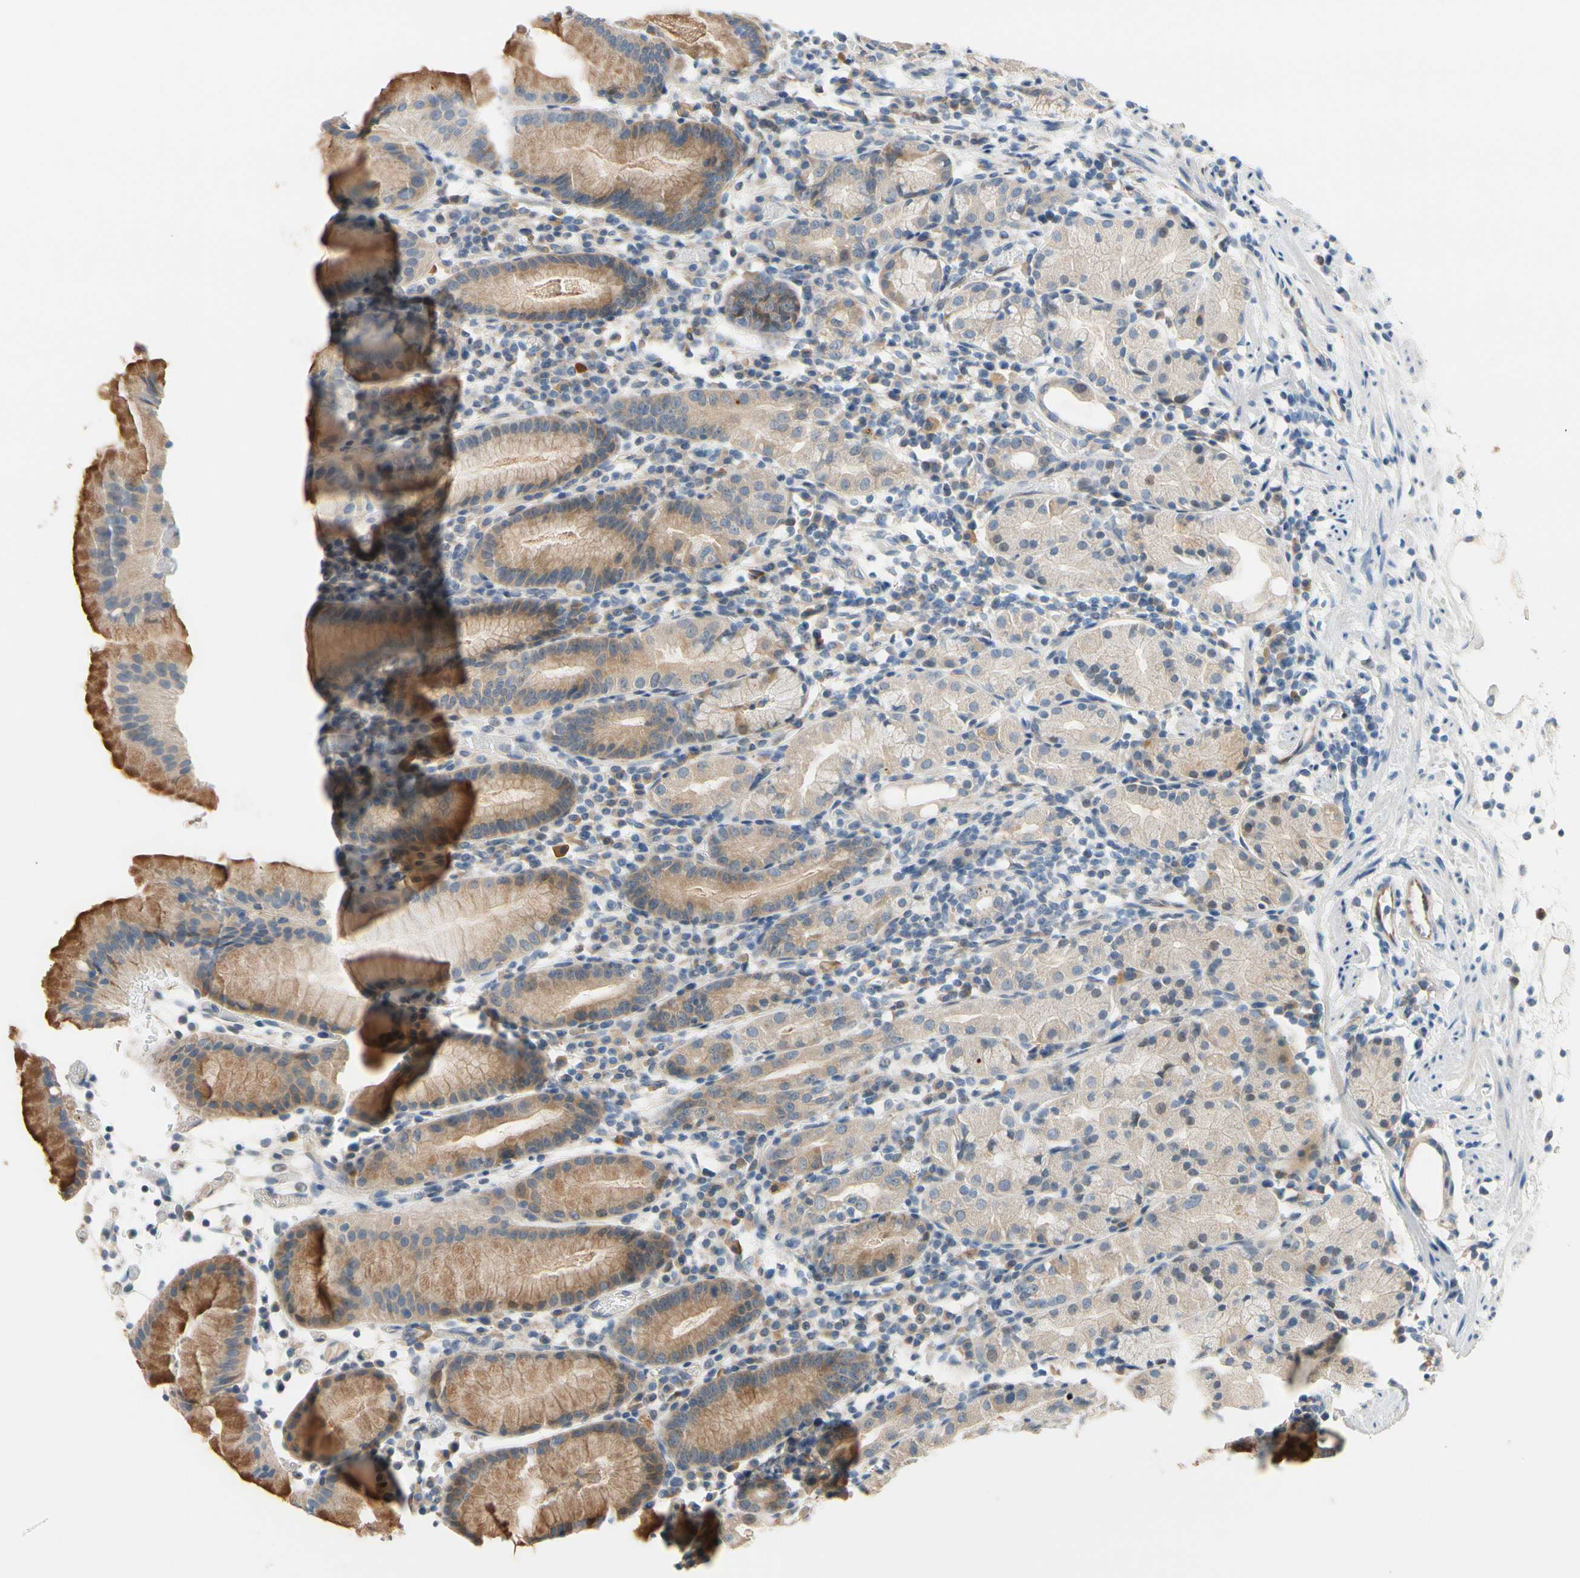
{"staining": {"intensity": "moderate", "quantity": "25%-75%", "location": "cytoplasmic/membranous"}, "tissue": "stomach", "cell_type": "Glandular cells", "image_type": "normal", "snomed": [{"axis": "morphology", "description": "Normal tissue, NOS"}, {"axis": "topography", "description": "Stomach"}, {"axis": "topography", "description": "Stomach, lower"}], "caption": "Human stomach stained for a protein (brown) exhibits moderate cytoplasmic/membranous positive positivity in approximately 25%-75% of glandular cells.", "gene": "CFAP36", "patient": {"sex": "female", "age": 75}}